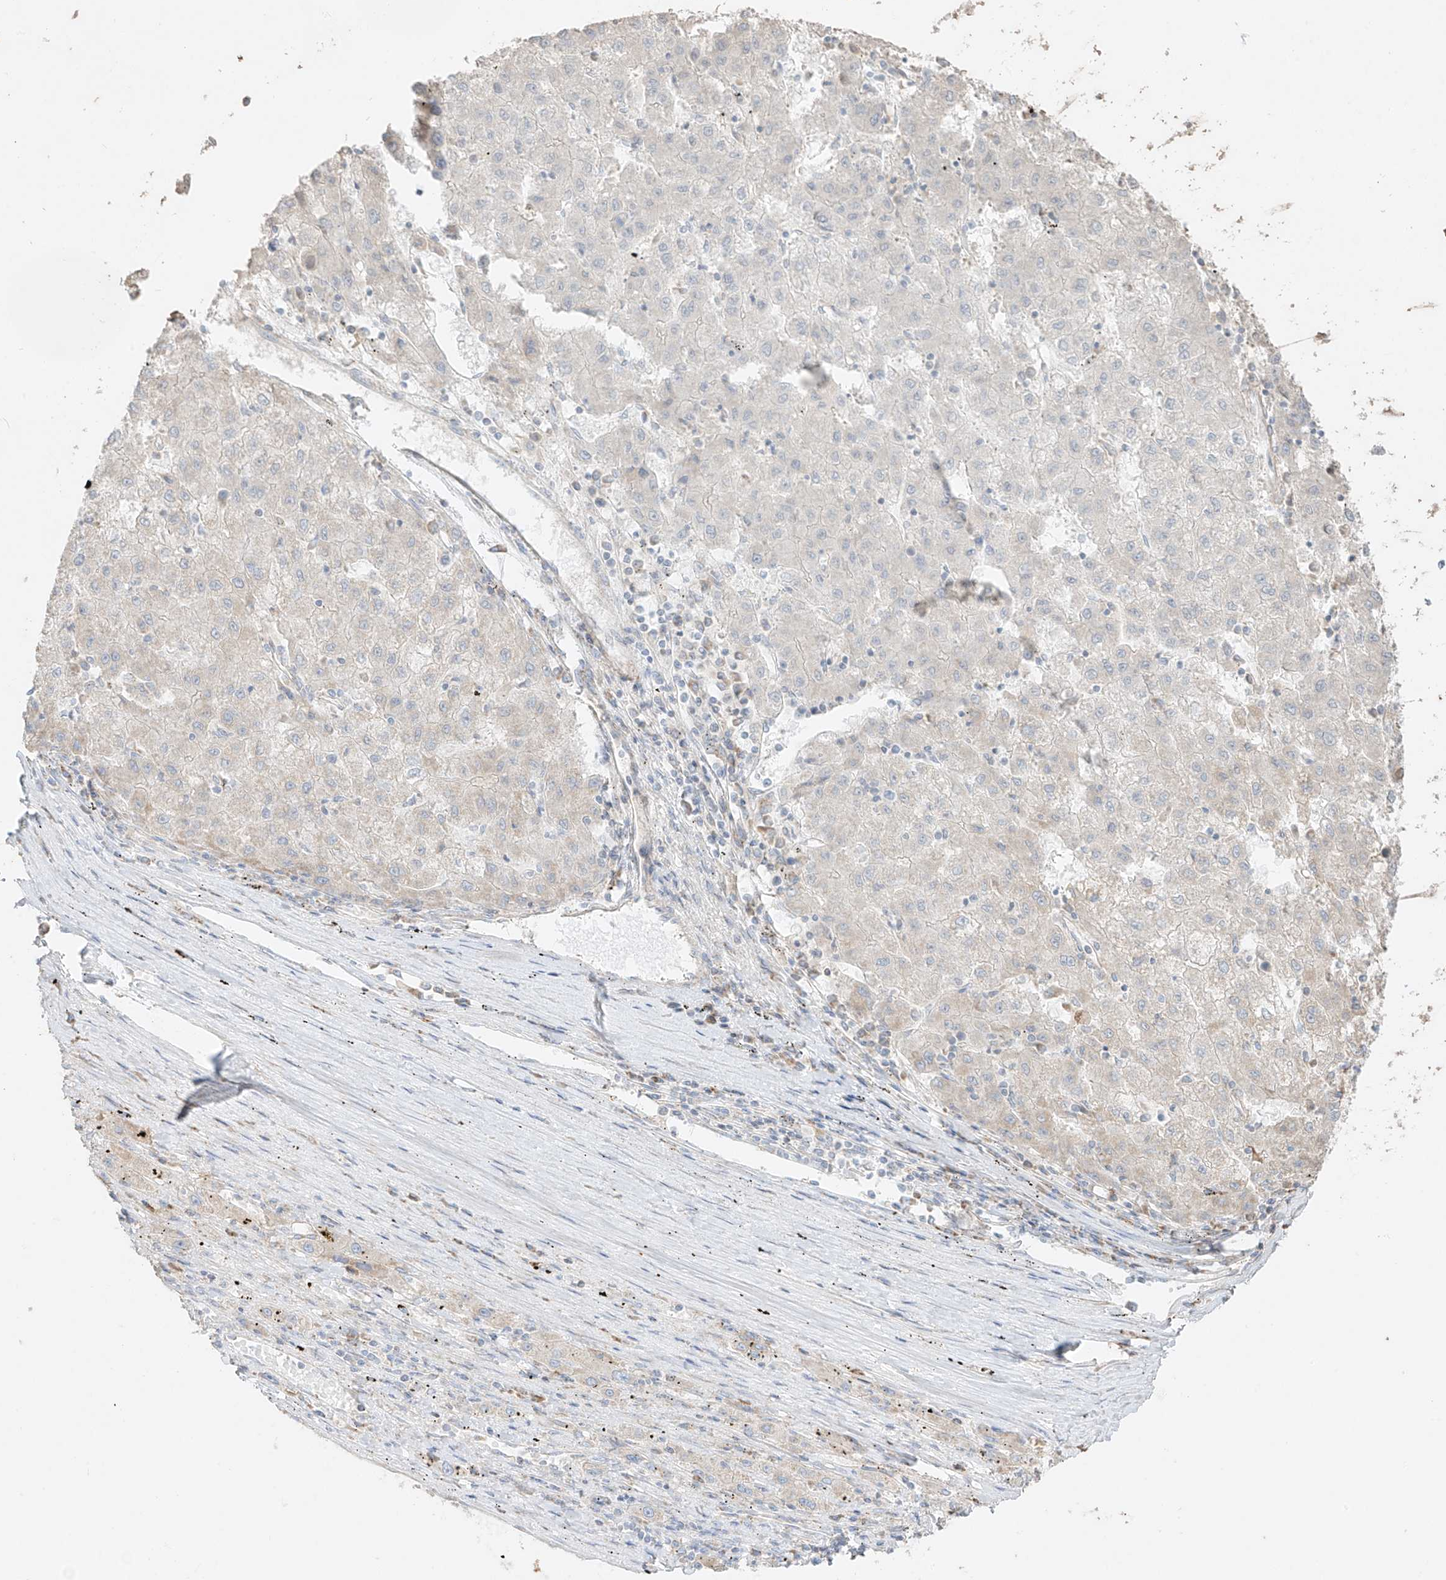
{"staining": {"intensity": "negative", "quantity": "none", "location": "none"}, "tissue": "liver cancer", "cell_type": "Tumor cells", "image_type": "cancer", "snomed": [{"axis": "morphology", "description": "Carcinoma, Hepatocellular, NOS"}, {"axis": "topography", "description": "Liver"}], "caption": "Tumor cells show no significant protein expression in liver hepatocellular carcinoma.", "gene": "COLGALT2", "patient": {"sex": "male", "age": 72}}